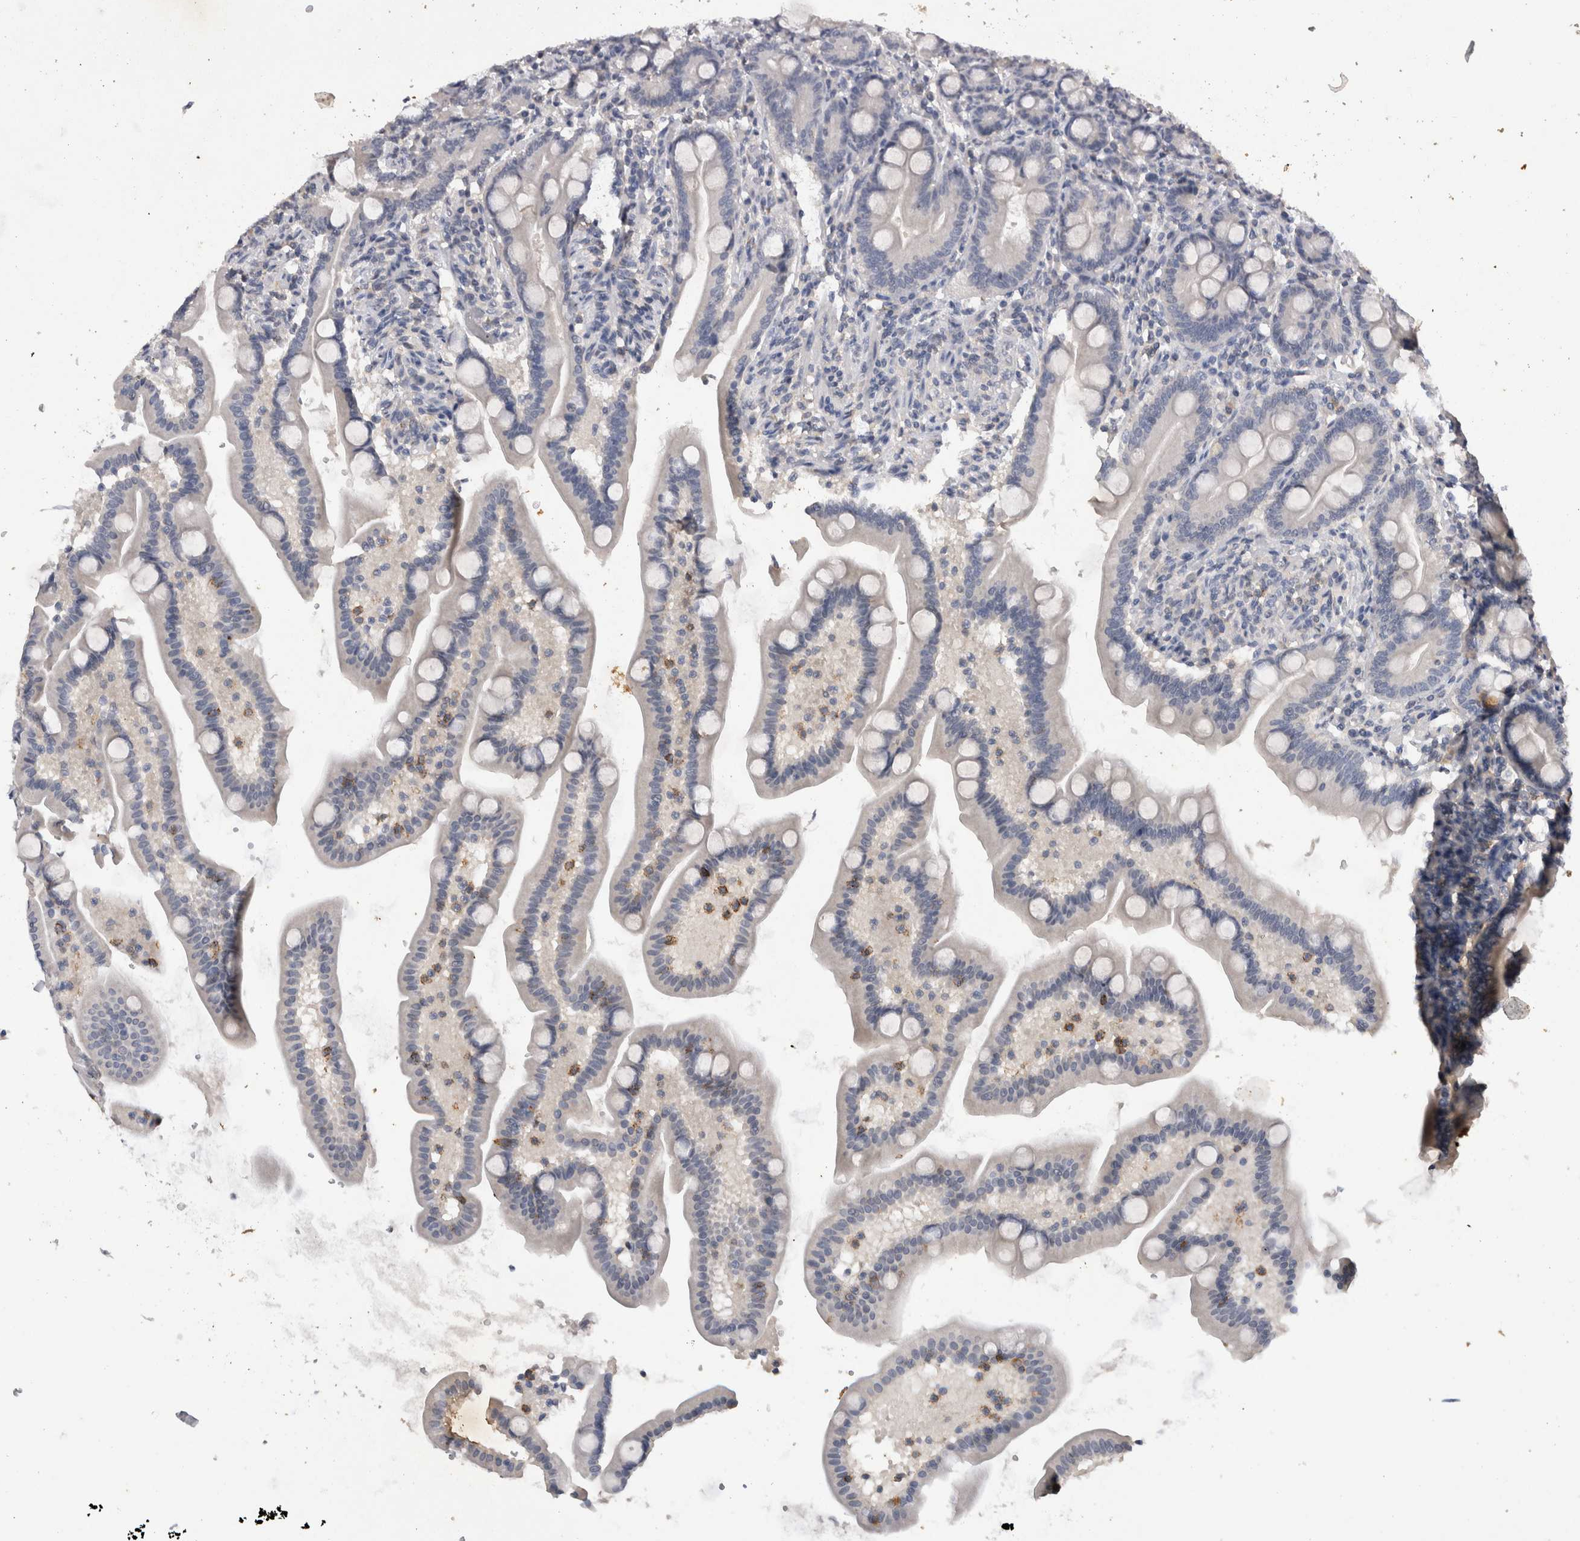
{"staining": {"intensity": "negative", "quantity": "none", "location": "none"}, "tissue": "duodenum", "cell_type": "Glandular cells", "image_type": "normal", "snomed": [{"axis": "morphology", "description": "Normal tissue, NOS"}, {"axis": "topography", "description": "Duodenum"}], "caption": "Immunohistochemical staining of normal human duodenum demonstrates no significant positivity in glandular cells.", "gene": "RASSF3", "patient": {"sex": "male", "age": 54}}